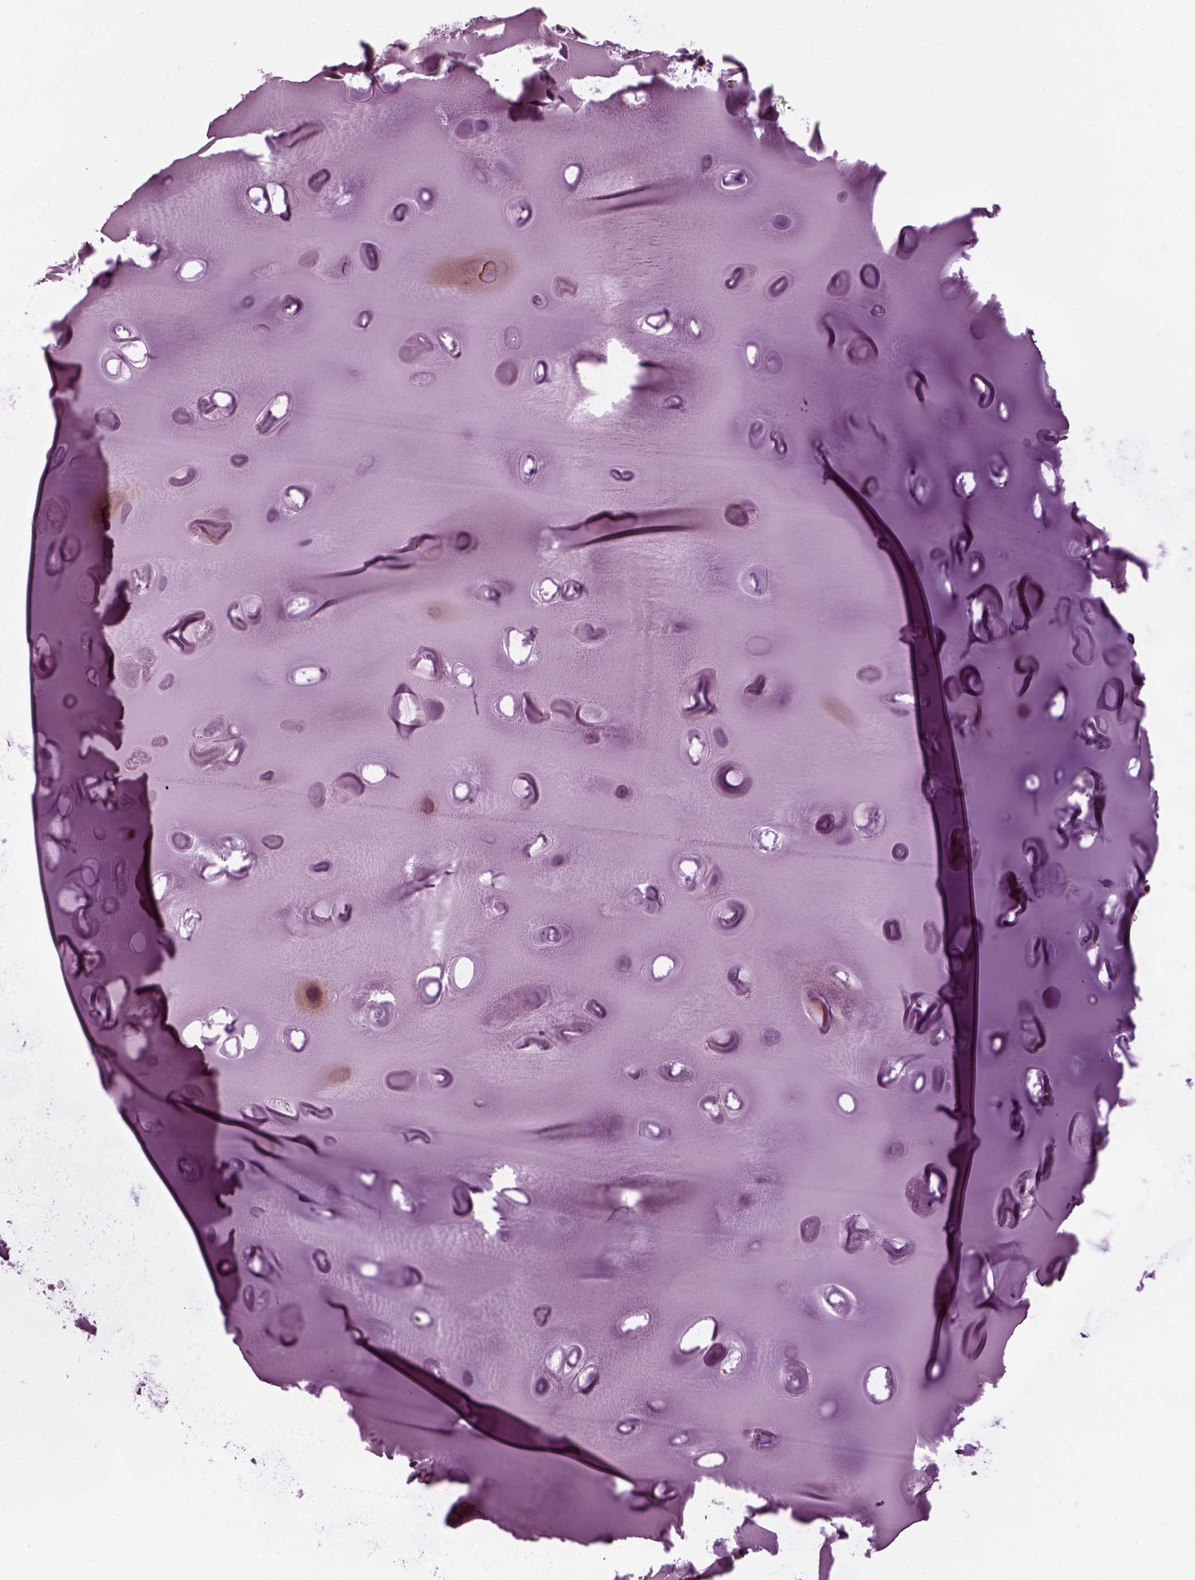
{"staining": {"intensity": "negative", "quantity": "none", "location": "none"}, "tissue": "adipose tissue", "cell_type": "Adipocytes", "image_type": "normal", "snomed": [{"axis": "morphology", "description": "Normal tissue, NOS"}, {"axis": "morphology", "description": "Squamous cell carcinoma, NOS"}, {"axis": "topography", "description": "Cartilage tissue"}, {"axis": "topography", "description": "Lung"}], "caption": "This is an IHC histopathology image of unremarkable adipose tissue. There is no staining in adipocytes.", "gene": "RUFY3", "patient": {"sex": "male", "age": 66}}